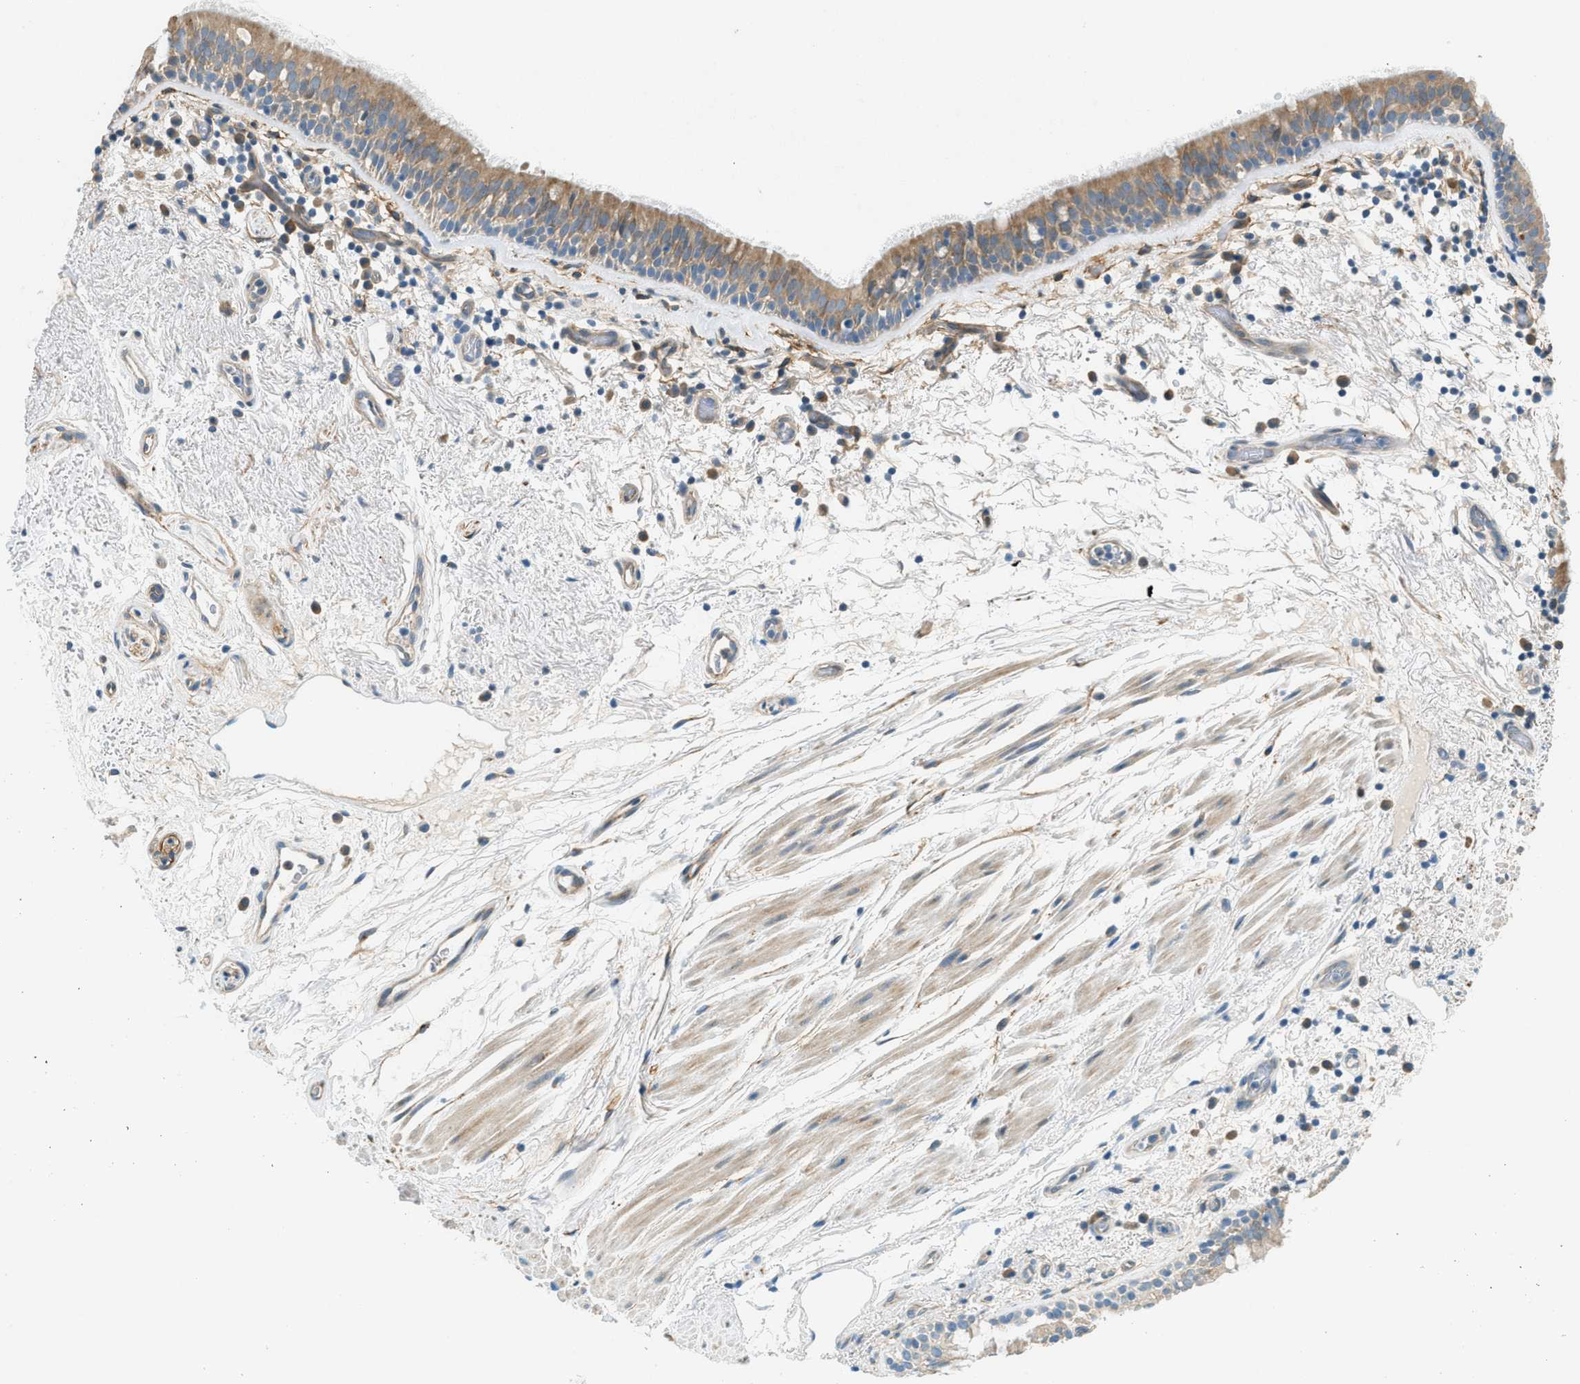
{"staining": {"intensity": "moderate", "quantity": ">75%", "location": "cytoplasmic/membranous"}, "tissue": "bronchus", "cell_type": "Respiratory epithelial cells", "image_type": "normal", "snomed": [{"axis": "morphology", "description": "Normal tissue, NOS"}, {"axis": "morphology", "description": "Inflammation, NOS"}, {"axis": "topography", "description": "Cartilage tissue"}, {"axis": "topography", "description": "Bronchus"}], "caption": "Moderate cytoplasmic/membranous positivity is seen in about >75% of respiratory epithelial cells in benign bronchus.", "gene": "ZNF367", "patient": {"sex": "male", "age": 77}}